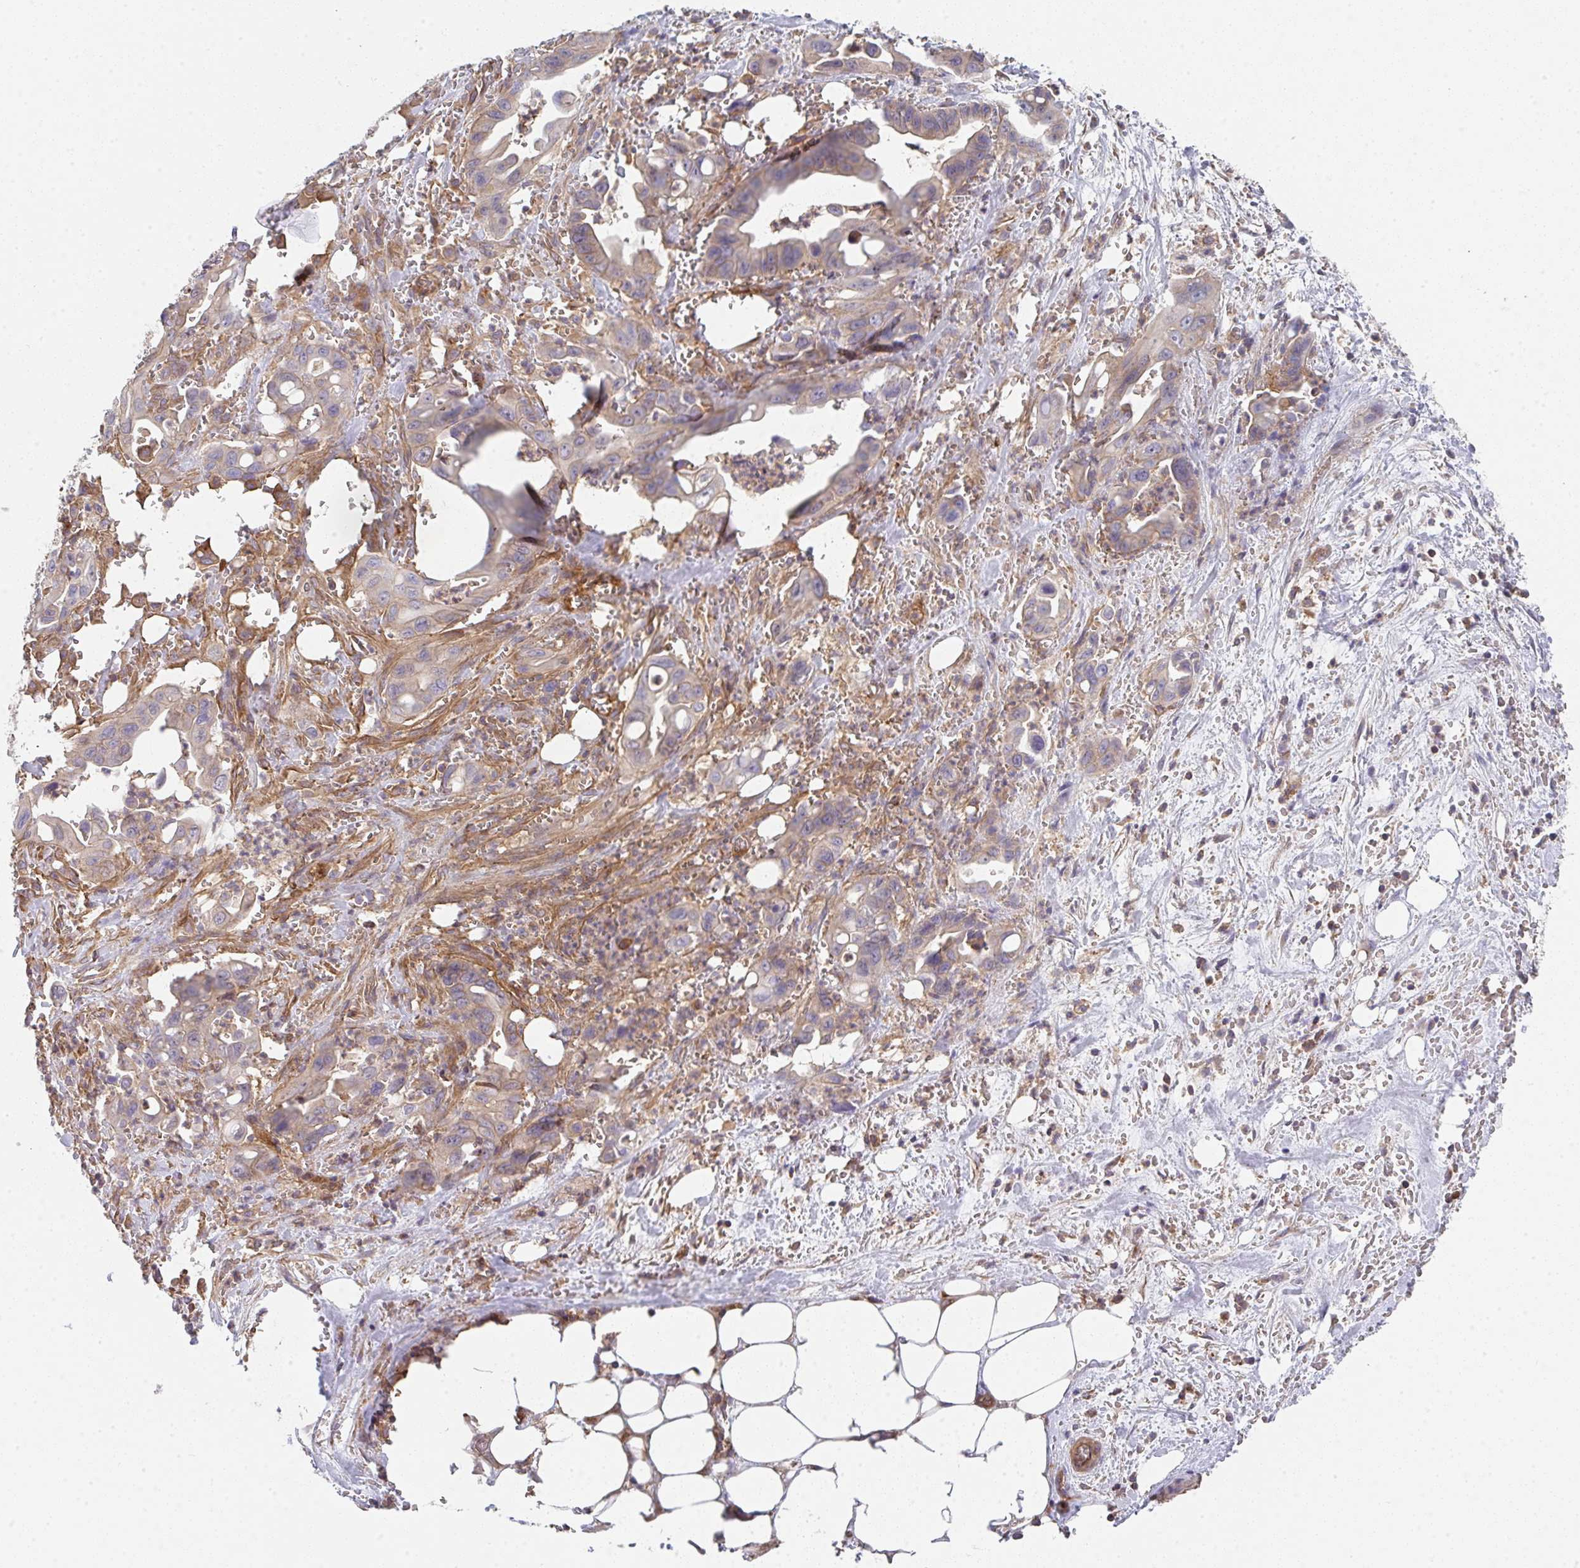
{"staining": {"intensity": "weak", "quantity": "<25%", "location": "cytoplasmic/membranous"}, "tissue": "pancreatic cancer", "cell_type": "Tumor cells", "image_type": "cancer", "snomed": [{"axis": "morphology", "description": "Adenocarcinoma, NOS"}, {"axis": "topography", "description": "Pancreas"}], "caption": "Image shows no significant protein positivity in tumor cells of adenocarcinoma (pancreatic).", "gene": "TMEM229A", "patient": {"sex": "male", "age": 61}}